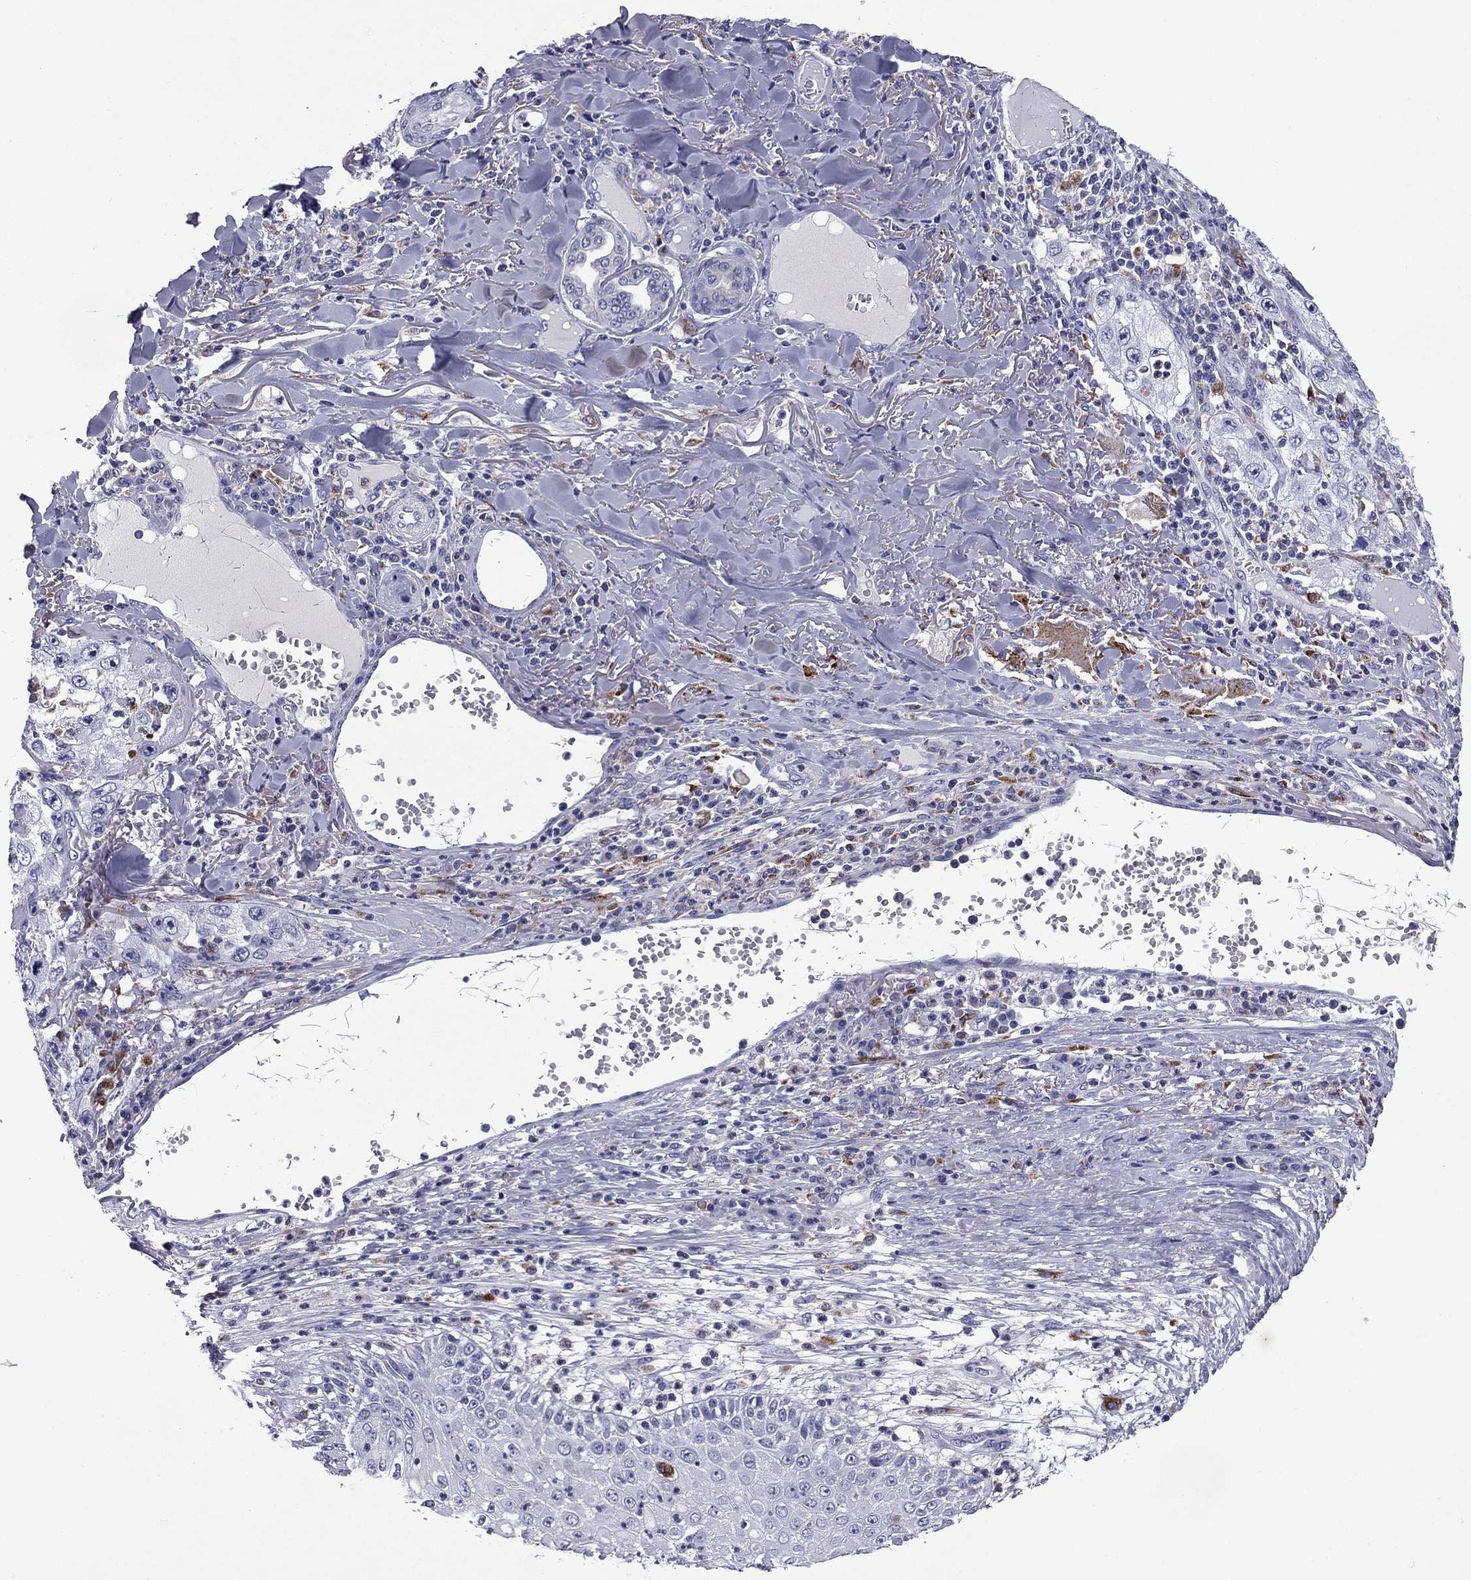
{"staining": {"intensity": "negative", "quantity": "none", "location": "none"}, "tissue": "skin cancer", "cell_type": "Tumor cells", "image_type": "cancer", "snomed": [{"axis": "morphology", "description": "Squamous cell carcinoma, NOS"}, {"axis": "topography", "description": "Skin"}], "caption": "A high-resolution histopathology image shows immunohistochemistry staining of skin cancer (squamous cell carcinoma), which shows no significant staining in tumor cells.", "gene": "MADCAM1", "patient": {"sex": "male", "age": 82}}